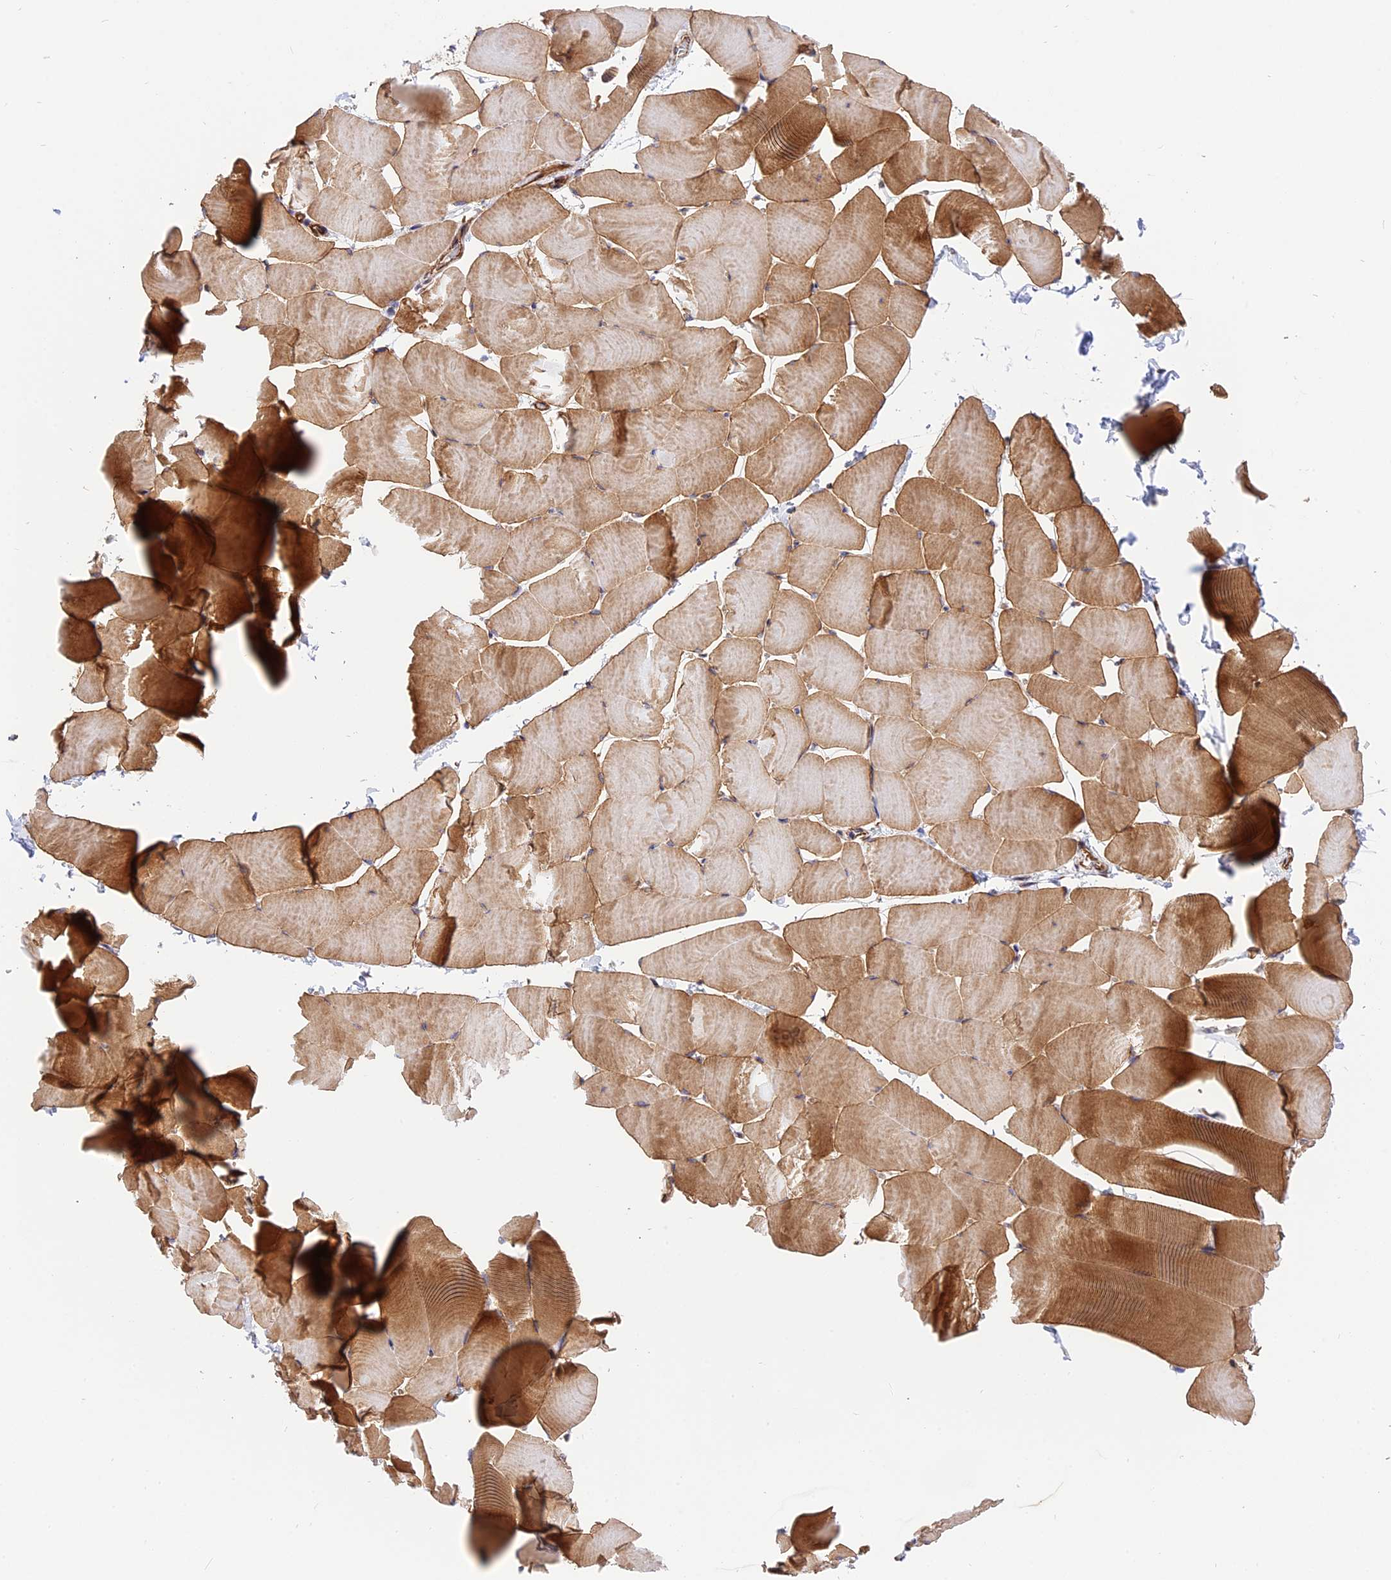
{"staining": {"intensity": "moderate", "quantity": ">75%", "location": "cytoplasmic/membranous"}, "tissue": "skeletal muscle", "cell_type": "Myocytes", "image_type": "normal", "snomed": [{"axis": "morphology", "description": "Normal tissue, NOS"}, {"axis": "topography", "description": "Skeletal muscle"}], "caption": "Immunohistochemistry of normal human skeletal muscle displays medium levels of moderate cytoplasmic/membranous positivity in about >75% of myocytes.", "gene": "R3HDM4", "patient": {"sex": "male", "age": 25}}